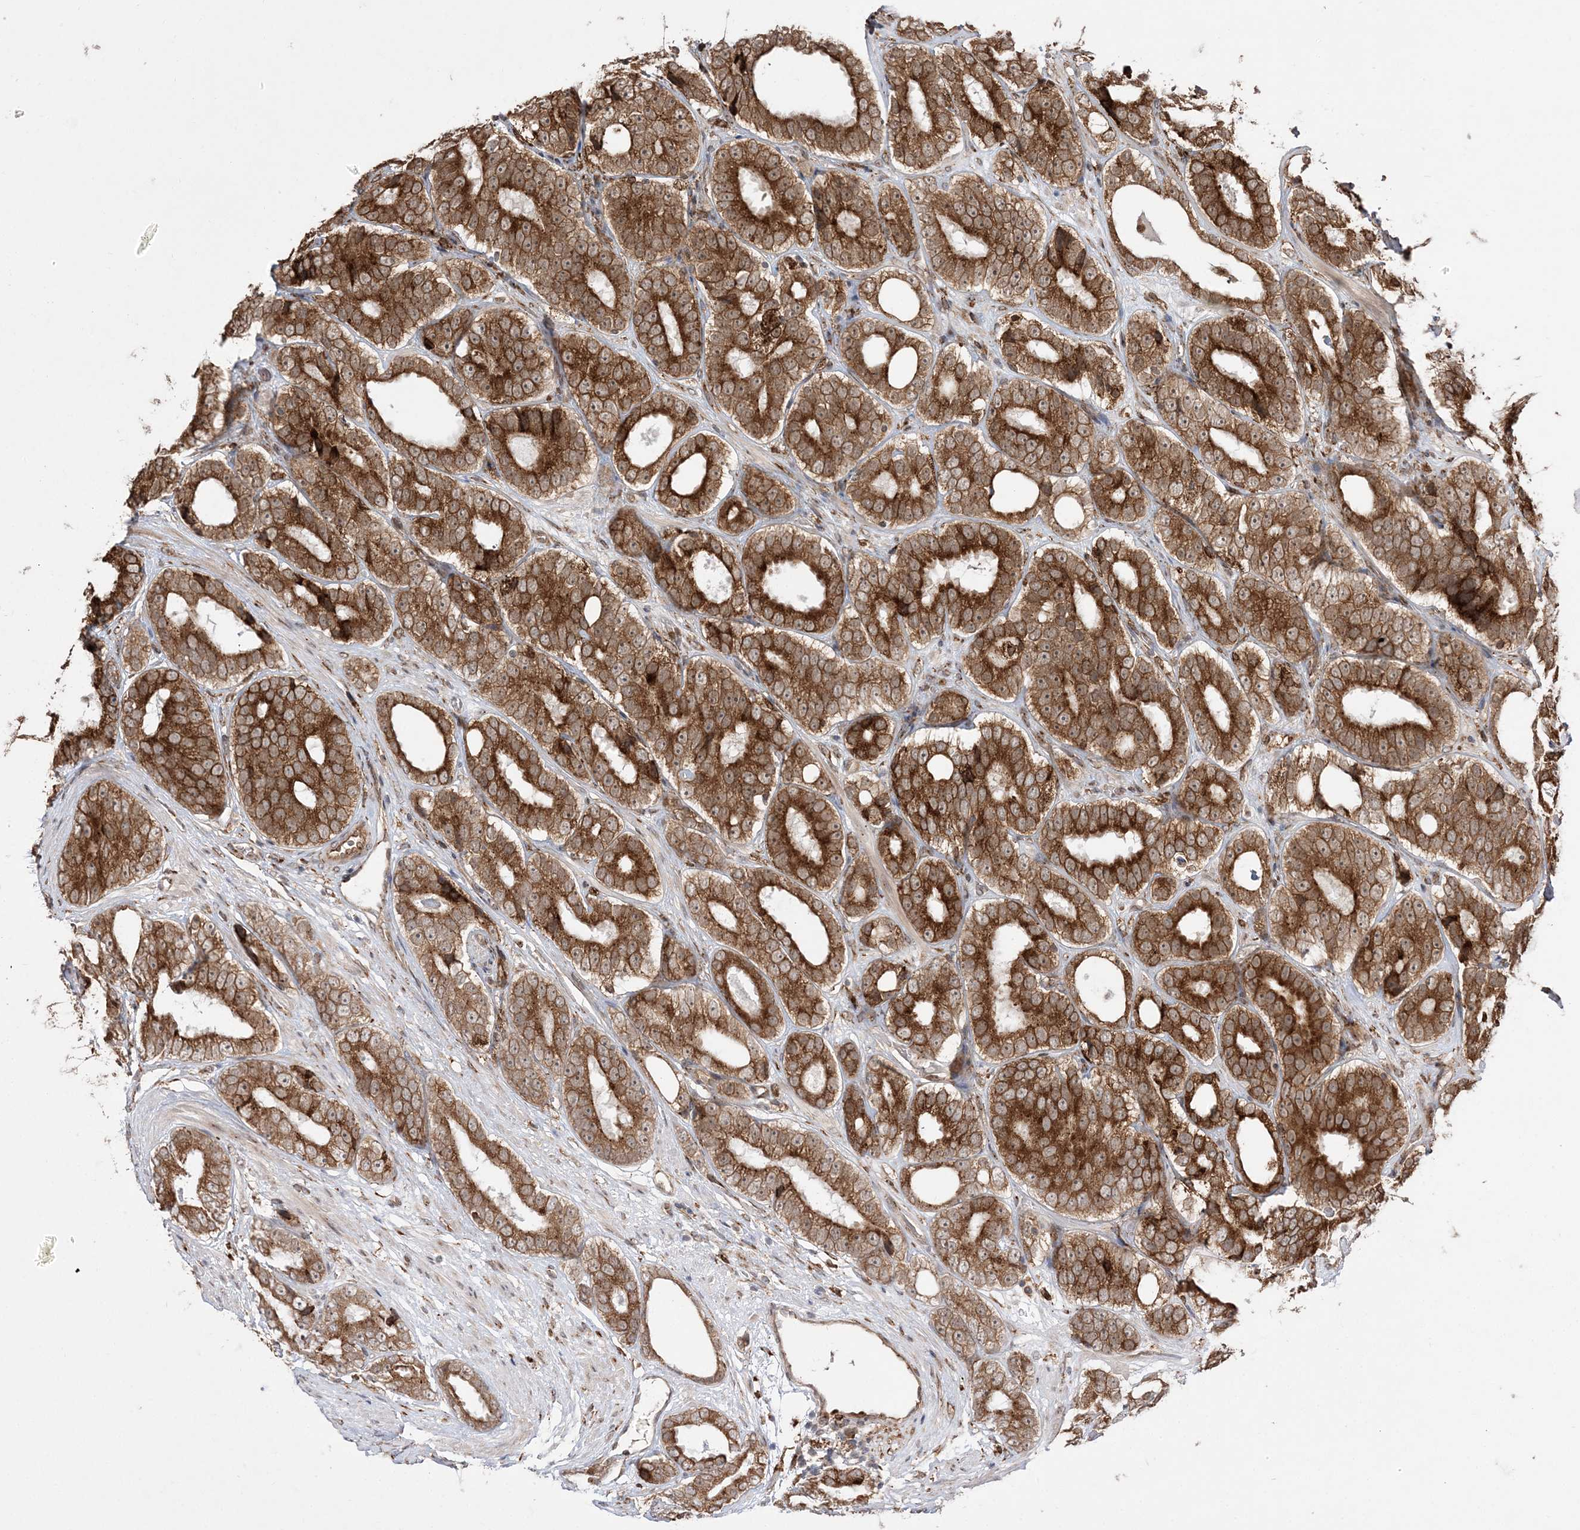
{"staining": {"intensity": "strong", "quantity": ">75%", "location": "cytoplasmic/membranous"}, "tissue": "prostate cancer", "cell_type": "Tumor cells", "image_type": "cancer", "snomed": [{"axis": "morphology", "description": "Adenocarcinoma, High grade"}, {"axis": "topography", "description": "Prostate"}], "caption": "Immunohistochemistry histopathology image of neoplastic tissue: prostate cancer stained using immunohistochemistry shows high levels of strong protein expression localized specifically in the cytoplasmic/membranous of tumor cells, appearing as a cytoplasmic/membranous brown color.", "gene": "EPC2", "patient": {"sex": "male", "age": 56}}